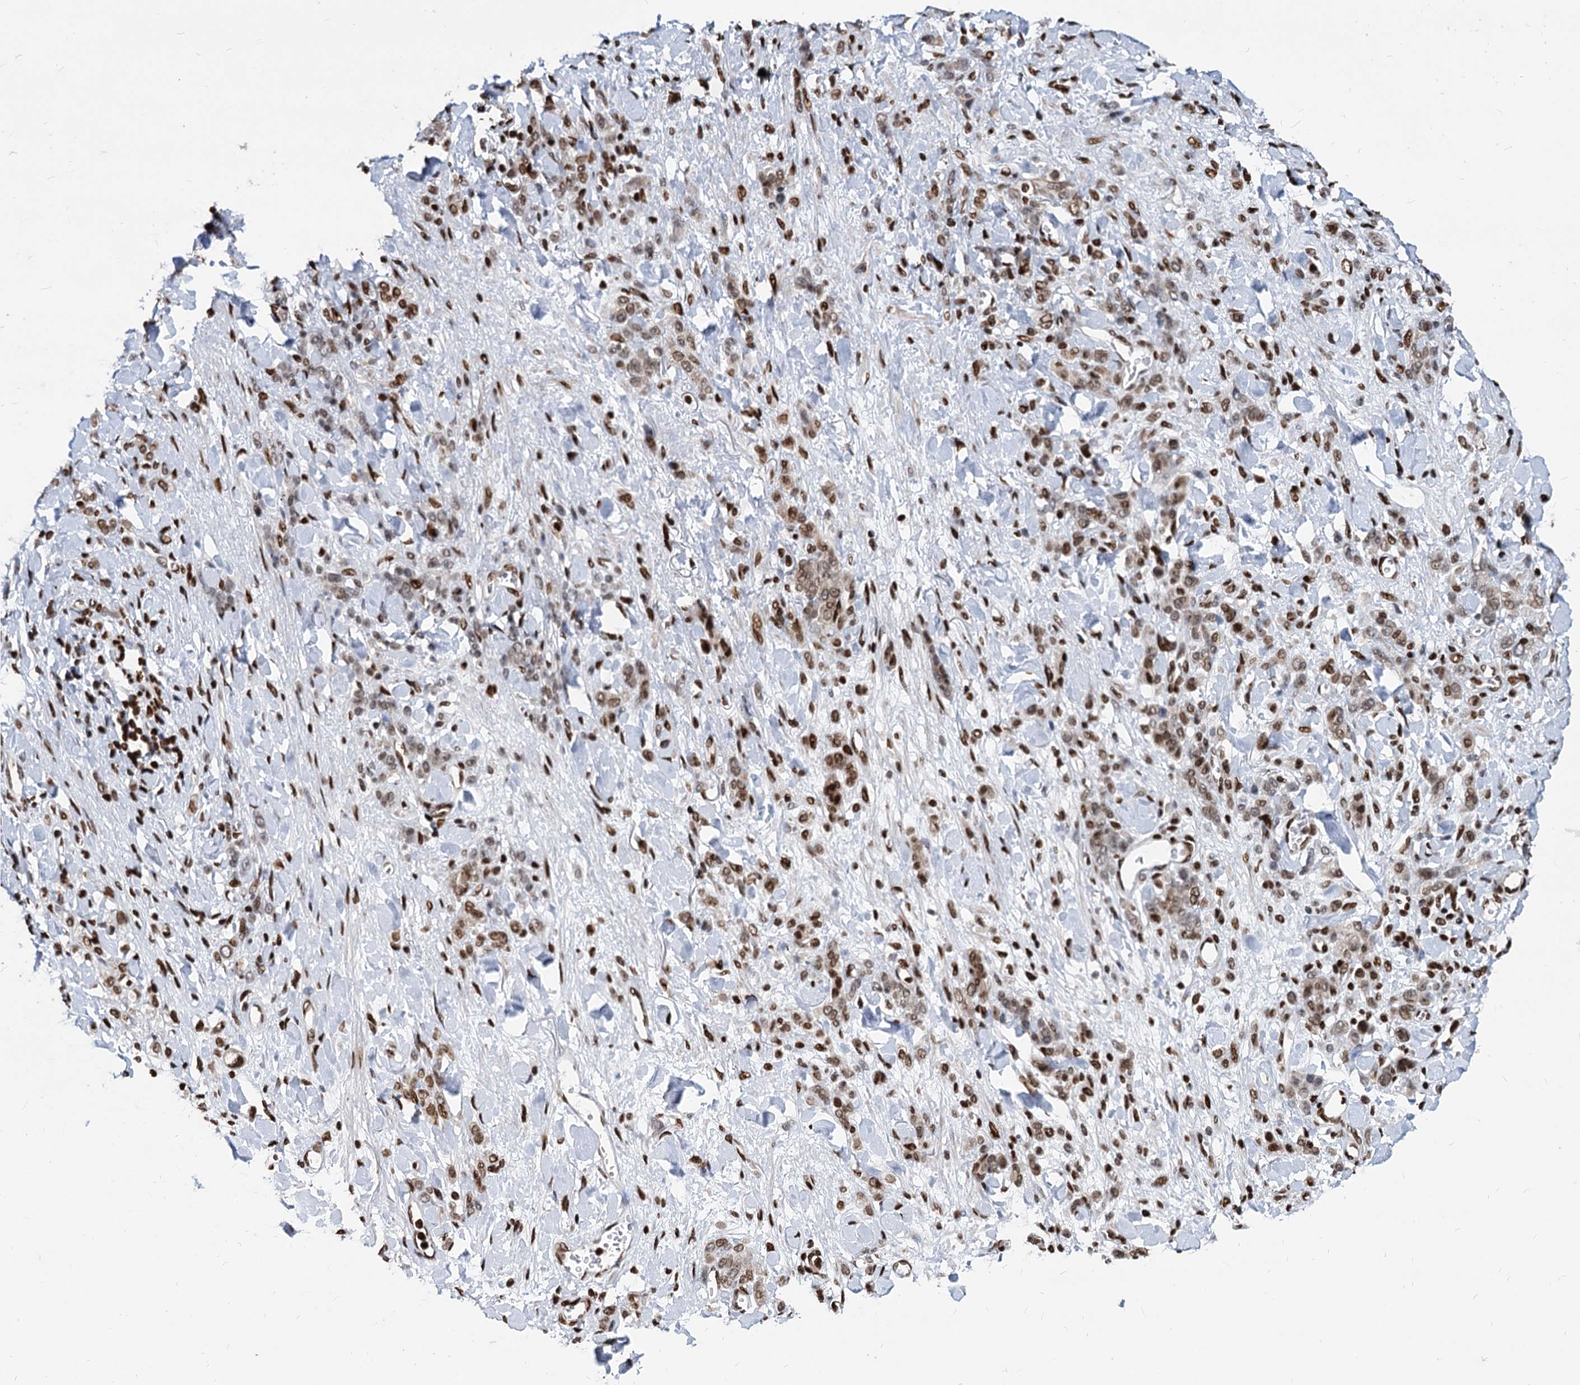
{"staining": {"intensity": "moderate", "quantity": ">75%", "location": "nuclear"}, "tissue": "stomach cancer", "cell_type": "Tumor cells", "image_type": "cancer", "snomed": [{"axis": "morphology", "description": "Normal tissue, NOS"}, {"axis": "morphology", "description": "Adenocarcinoma, NOS"}, {"axis": "topography", "description": "Stomach"}], "caption": "Moderate nuclear positivity is identified in approximately >75% of tumor cells in stomach cancer (adenocarcinoma).", "gene": "MECP2", "patient": {"sex": "male", "age": 82}}